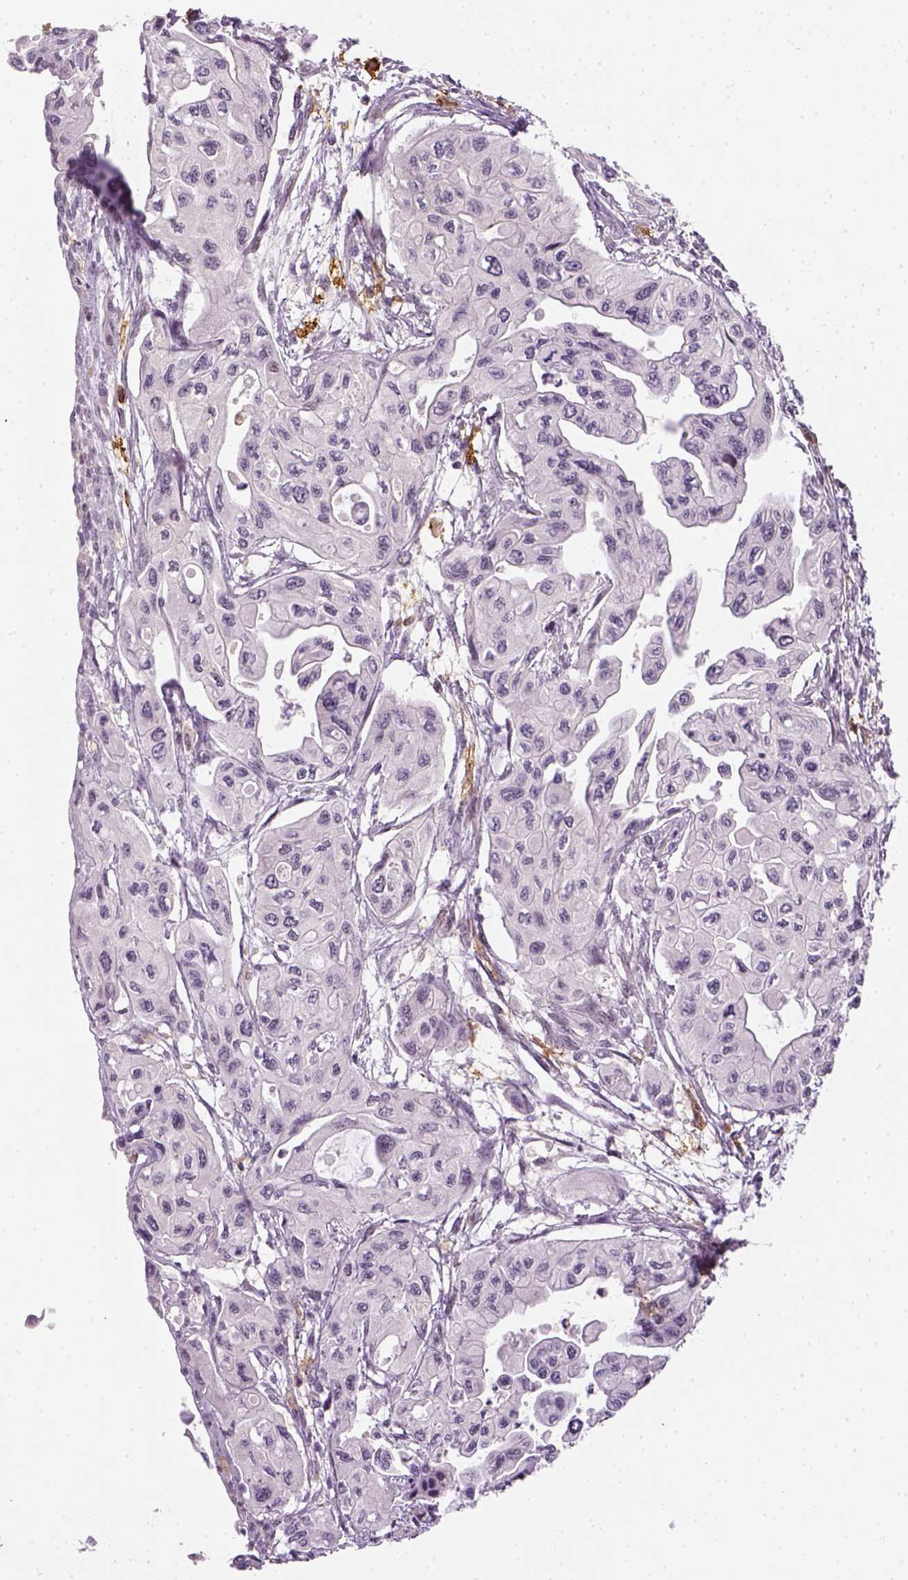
{"staining": {"intensity": "negative", "quantity": "none", "location": "none"}, "tissue": "pancreatic cancer", "cell_type": "Tumor cells", "image_type": "cancer", "snomed": [{"axis": "morphology", "description": "Adenocarcinoma, NOS"}, {"axis": "topography", "description": "Pancreas"}], "caption": "Immunohistochemistry (IHC) image of human pancreatic cancer stained for a protein (brown), which displays no positivity in tumor cells.", "gene": "CD14", "patient": {"sex": "female", "age": 76}}